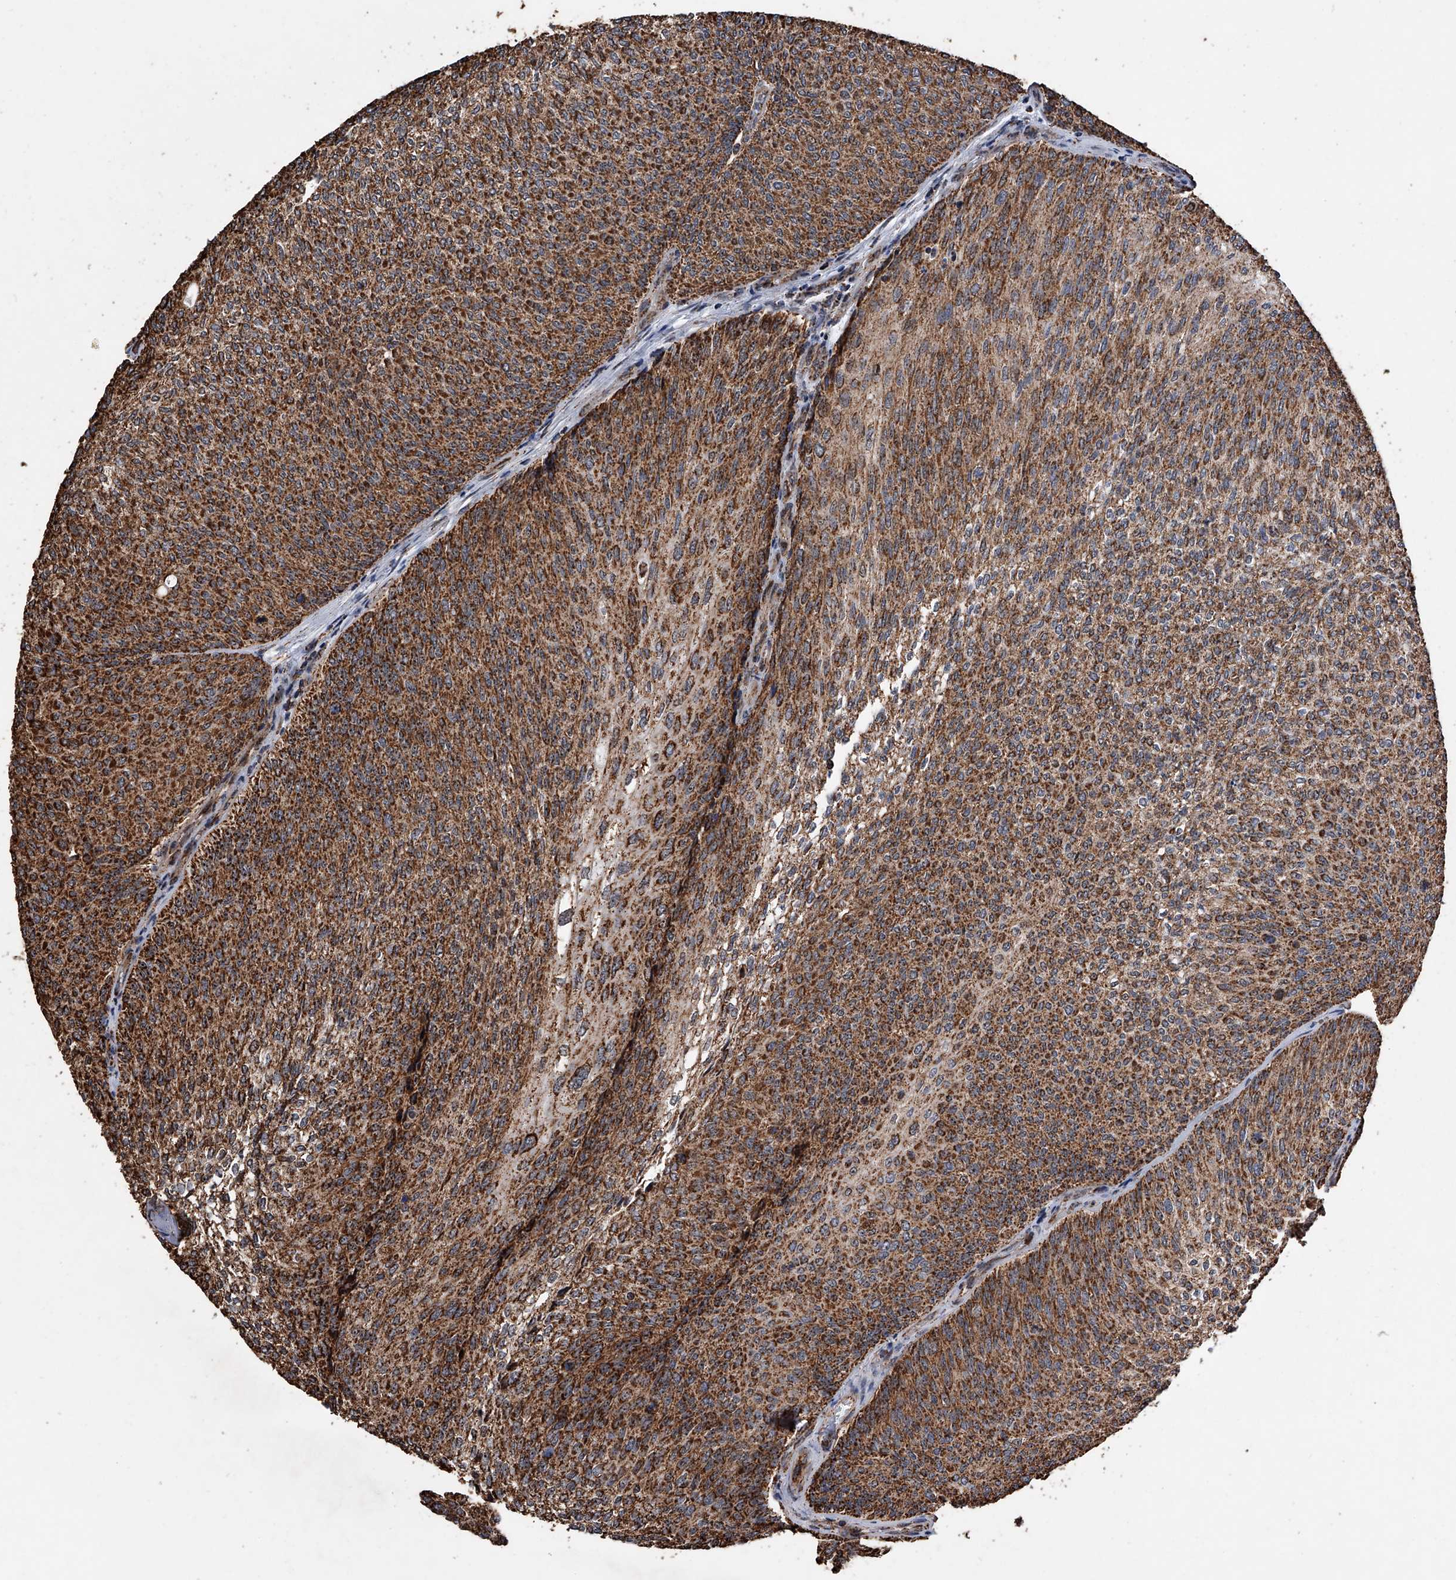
{"staining": {"intensity": "strong", "quantity": ">75%", "location": "cytoplasmic/membranous"}, "tissue": "urothelial cancer", "cell_type": "Tumor cells", "image_type": "cancer", "snomed": [{"axis": "morphology", "description": "Urothelial carcinoma, Low grade"}, {"axis": "topography", "description": "Urinary bladder"}], "caption": "Immunohistochemical staining of urothelial cancer exhibits high levels of strong cytoplasmic/membranous protein staining in about >75% of tumor cells.", "gene": "SMPDL3A", "patient": {"sex": "female", "age": 79}}